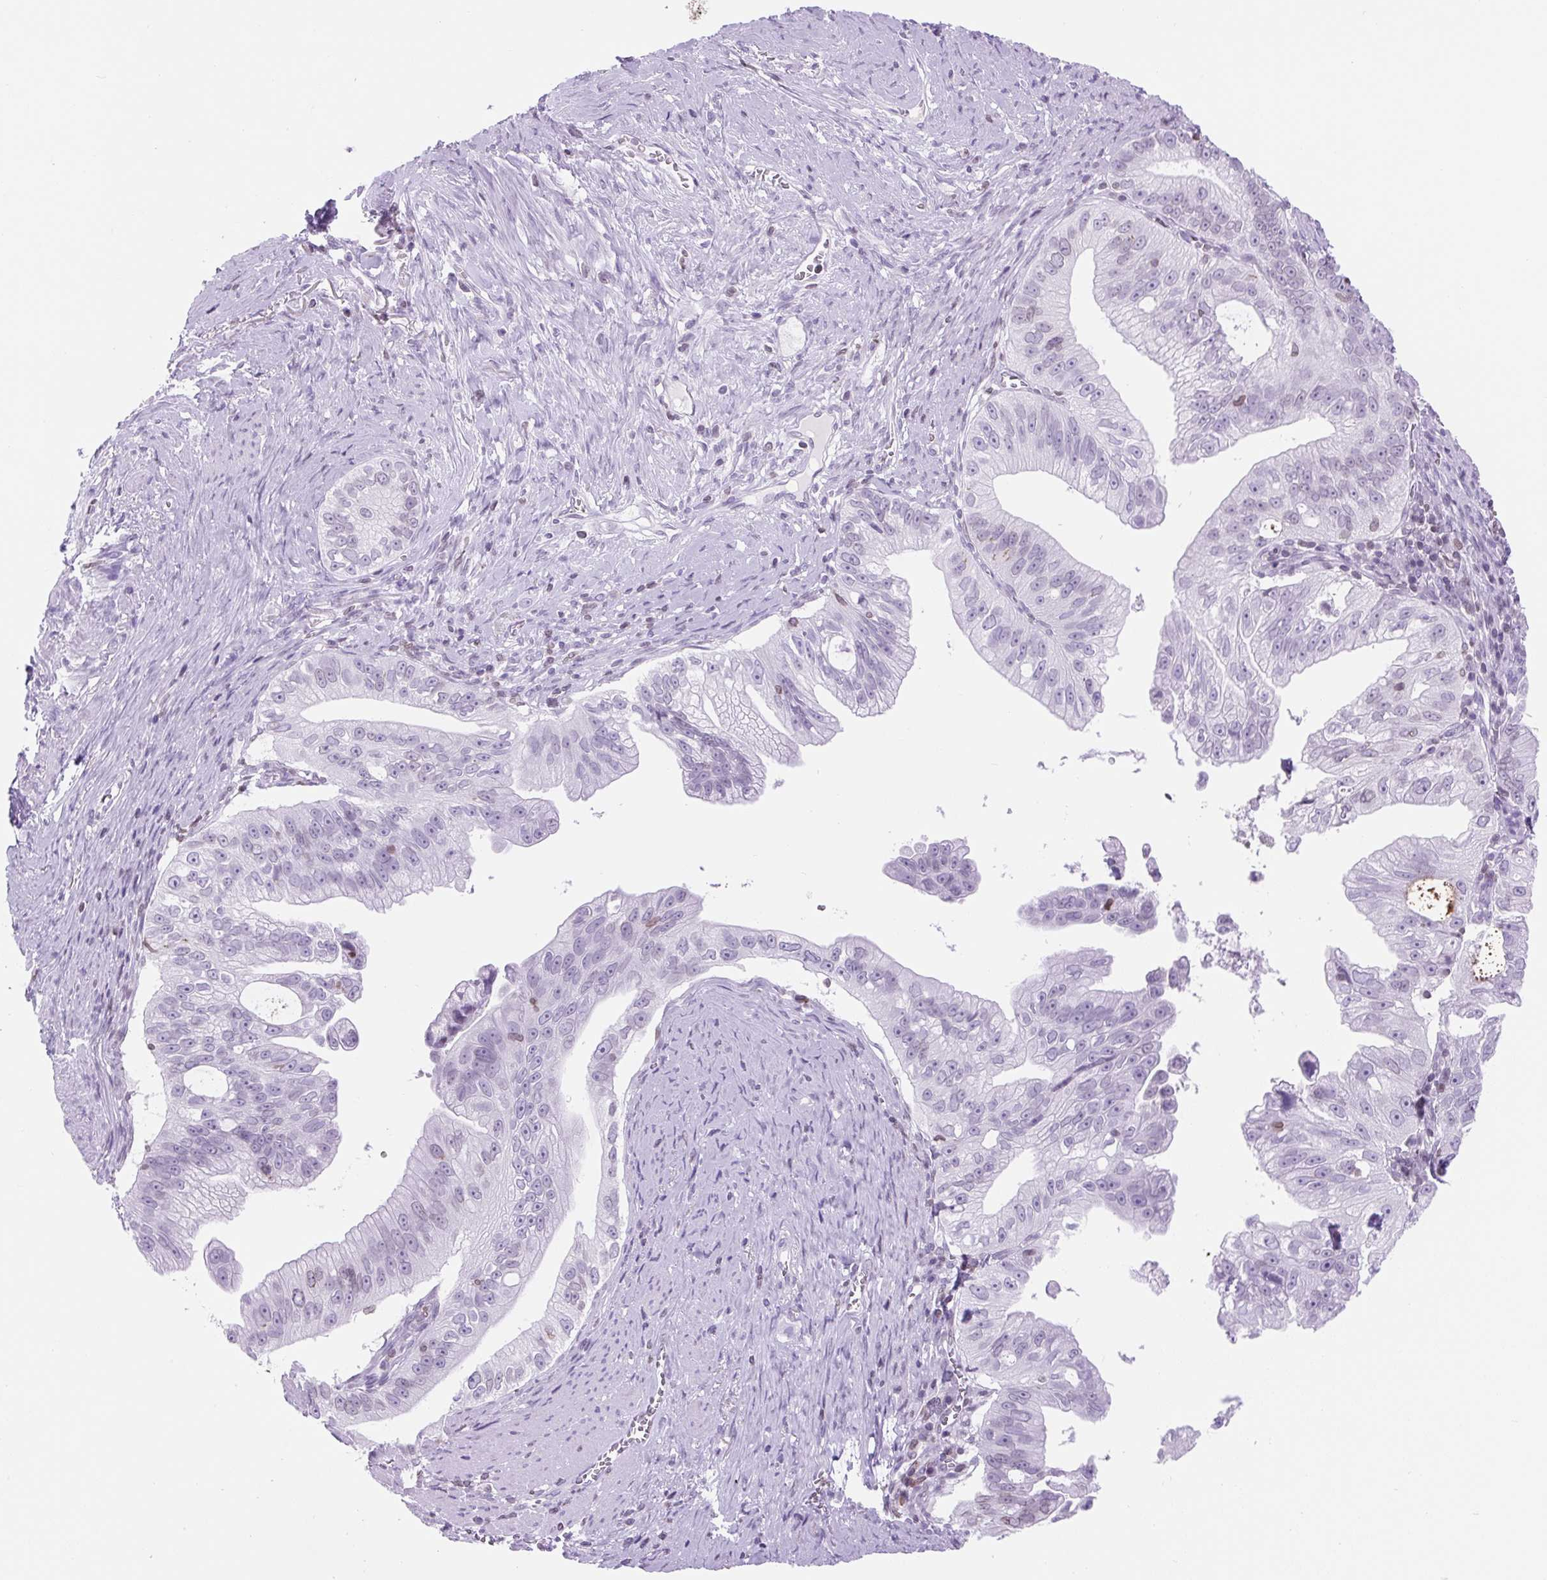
{"staining": {"intensity": "negative", "quantity": "none", "location": "none"}, "tissue": "pancreatic cancer", "cell_type": "Tumor cells", "image_type": "cancer", "snomed": [{"axis": "morphology", "description": "Adenocarcinoma, NOS"}, {"axis": "topography", "description": "Pancreas"}], "caption": "Micrograph shows no significant protein expression in tumor cells of pancreatic adenocarcinoma. (DAB immunohistochemistry, high magnification).", "gene": "VPREB1", "patient": {"sex": "male", "age": 70}}